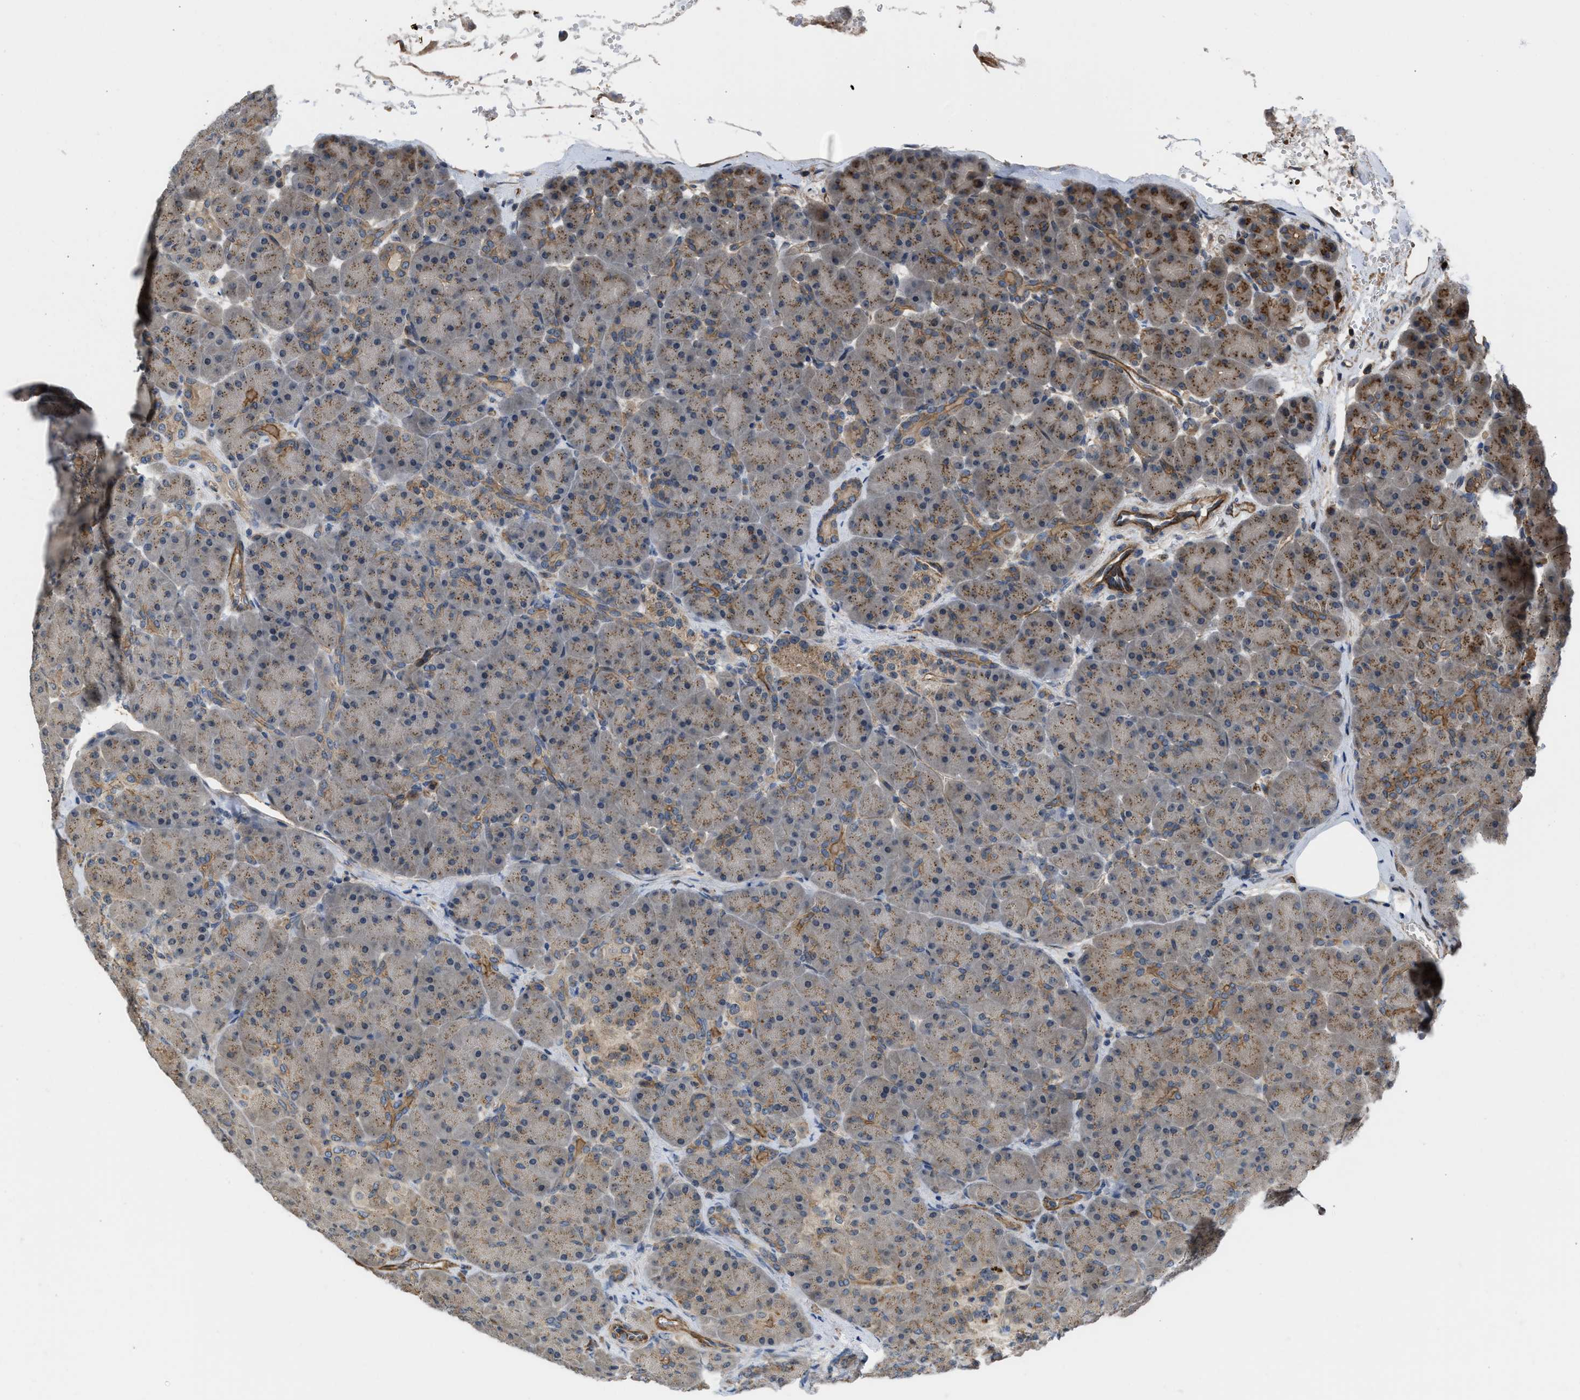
{"staining": {"intensity": "moderate", "quantity": "25%-75%", "location": "cytoplasmic/membranous"}, "tissue": "pancreas", "cell_type": "Exocrine glandular cells", "image_type": "normal", "snomed": [{"axis": "morphology", "description": "Normal tissue, NOS"}, {"axis": "topography", "description": "Pancreas"}], "caption": "This micrograph reveals immunohistochemistry staining of unremarkable human pancreas, with medium moderate cytoplasmic/membranous positivity in about 25%-75% of exocrine glandular cells.", "gene": "GPATCH2L", "patient": {"sex": "male", "age": 66}}